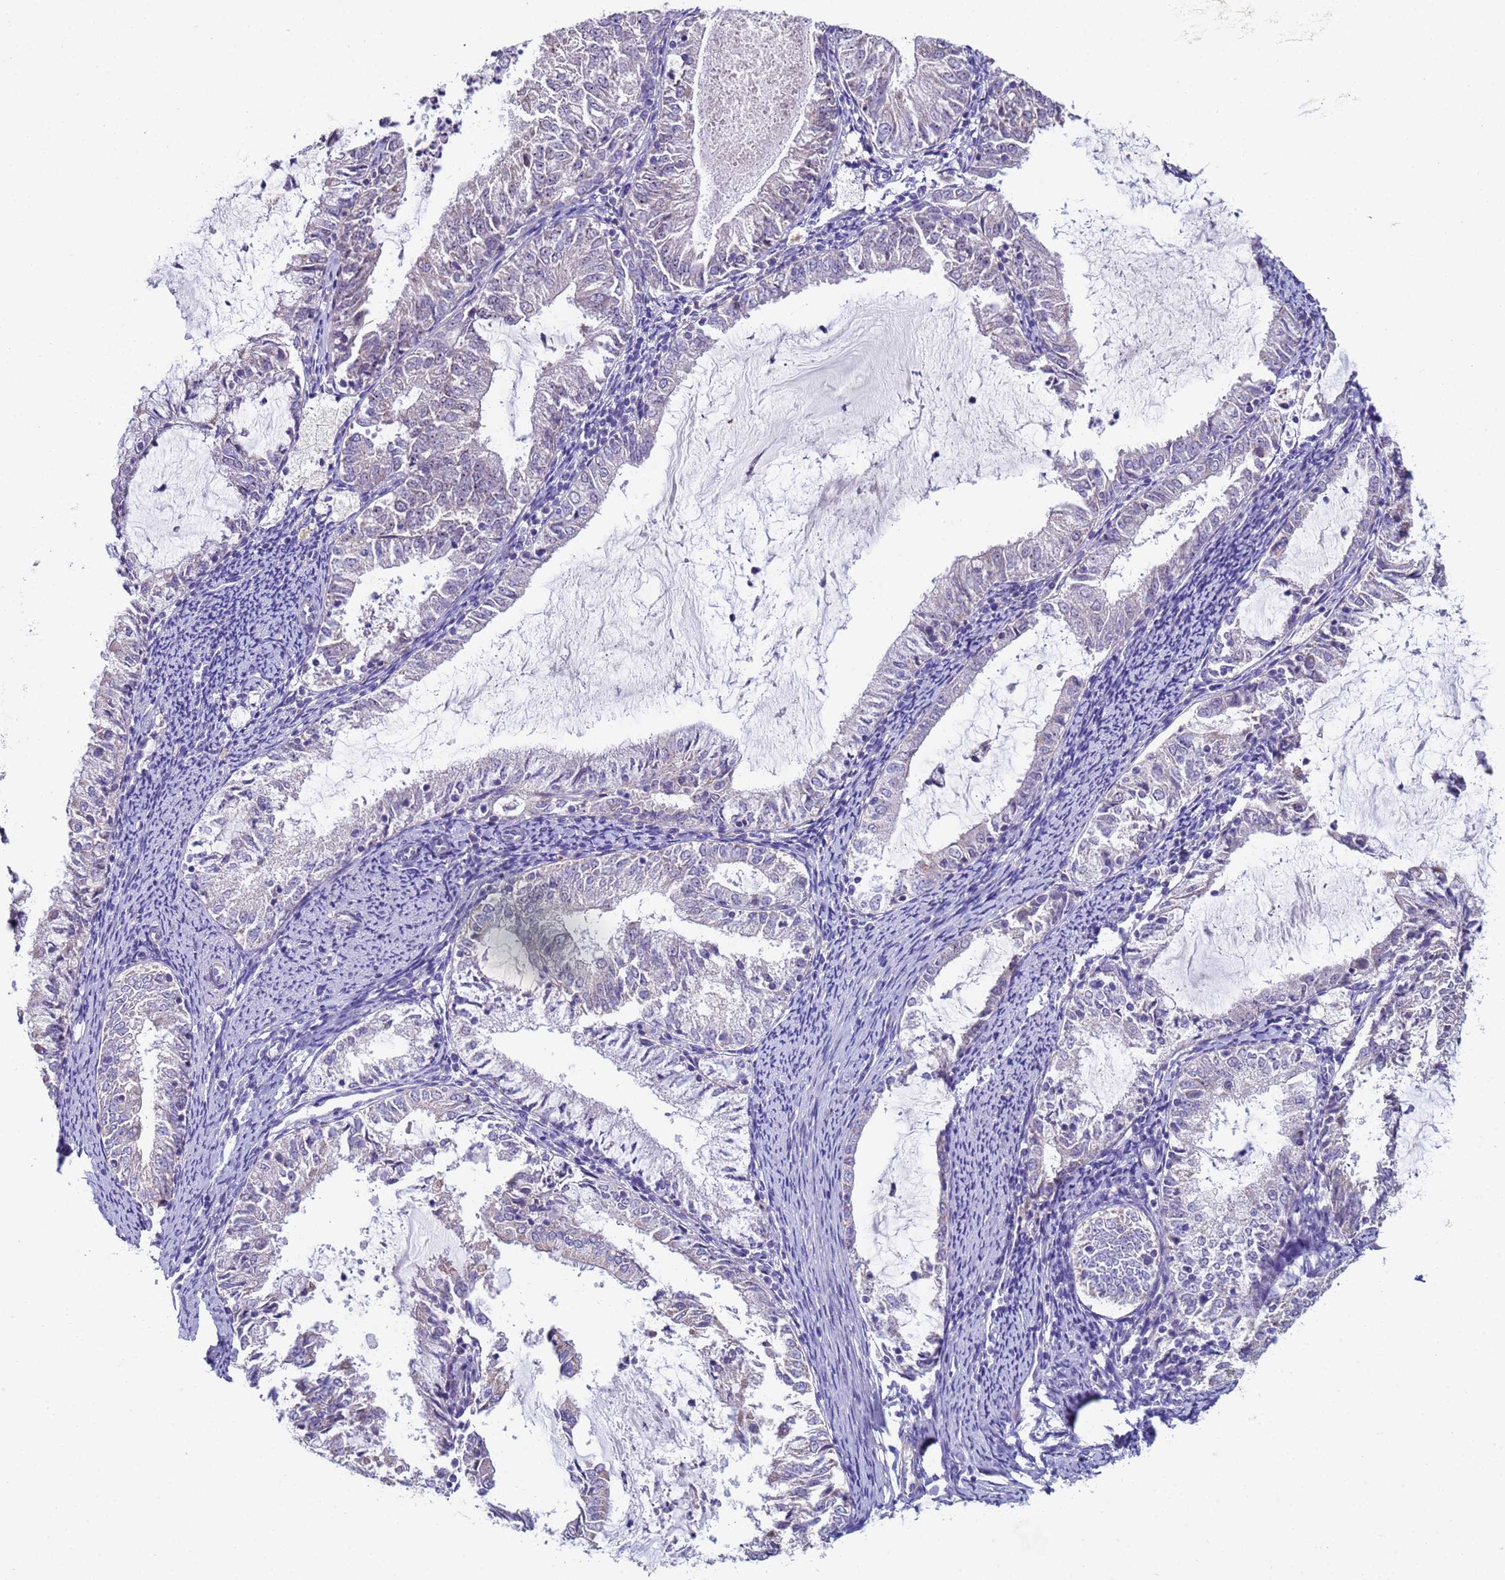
{"staining": {"intensity": "negative", "quantity": "none", "location": "none"}, "tissue": "endometrial cancer", "cell_type": "Tumor cells", "image_type": "cancer", "snomed": [{"axis": "morphology", "description": "Adenocarcinoma, NOS"}, {"axis": "topography", "description": "Endometrium"}], "caption": "This is an immunohistochemistry micrograph of endometrial cancer. There is no expression in tumor cells.", "gene": "CLHC1", "patient": {"sex": "female", "age": 57}}